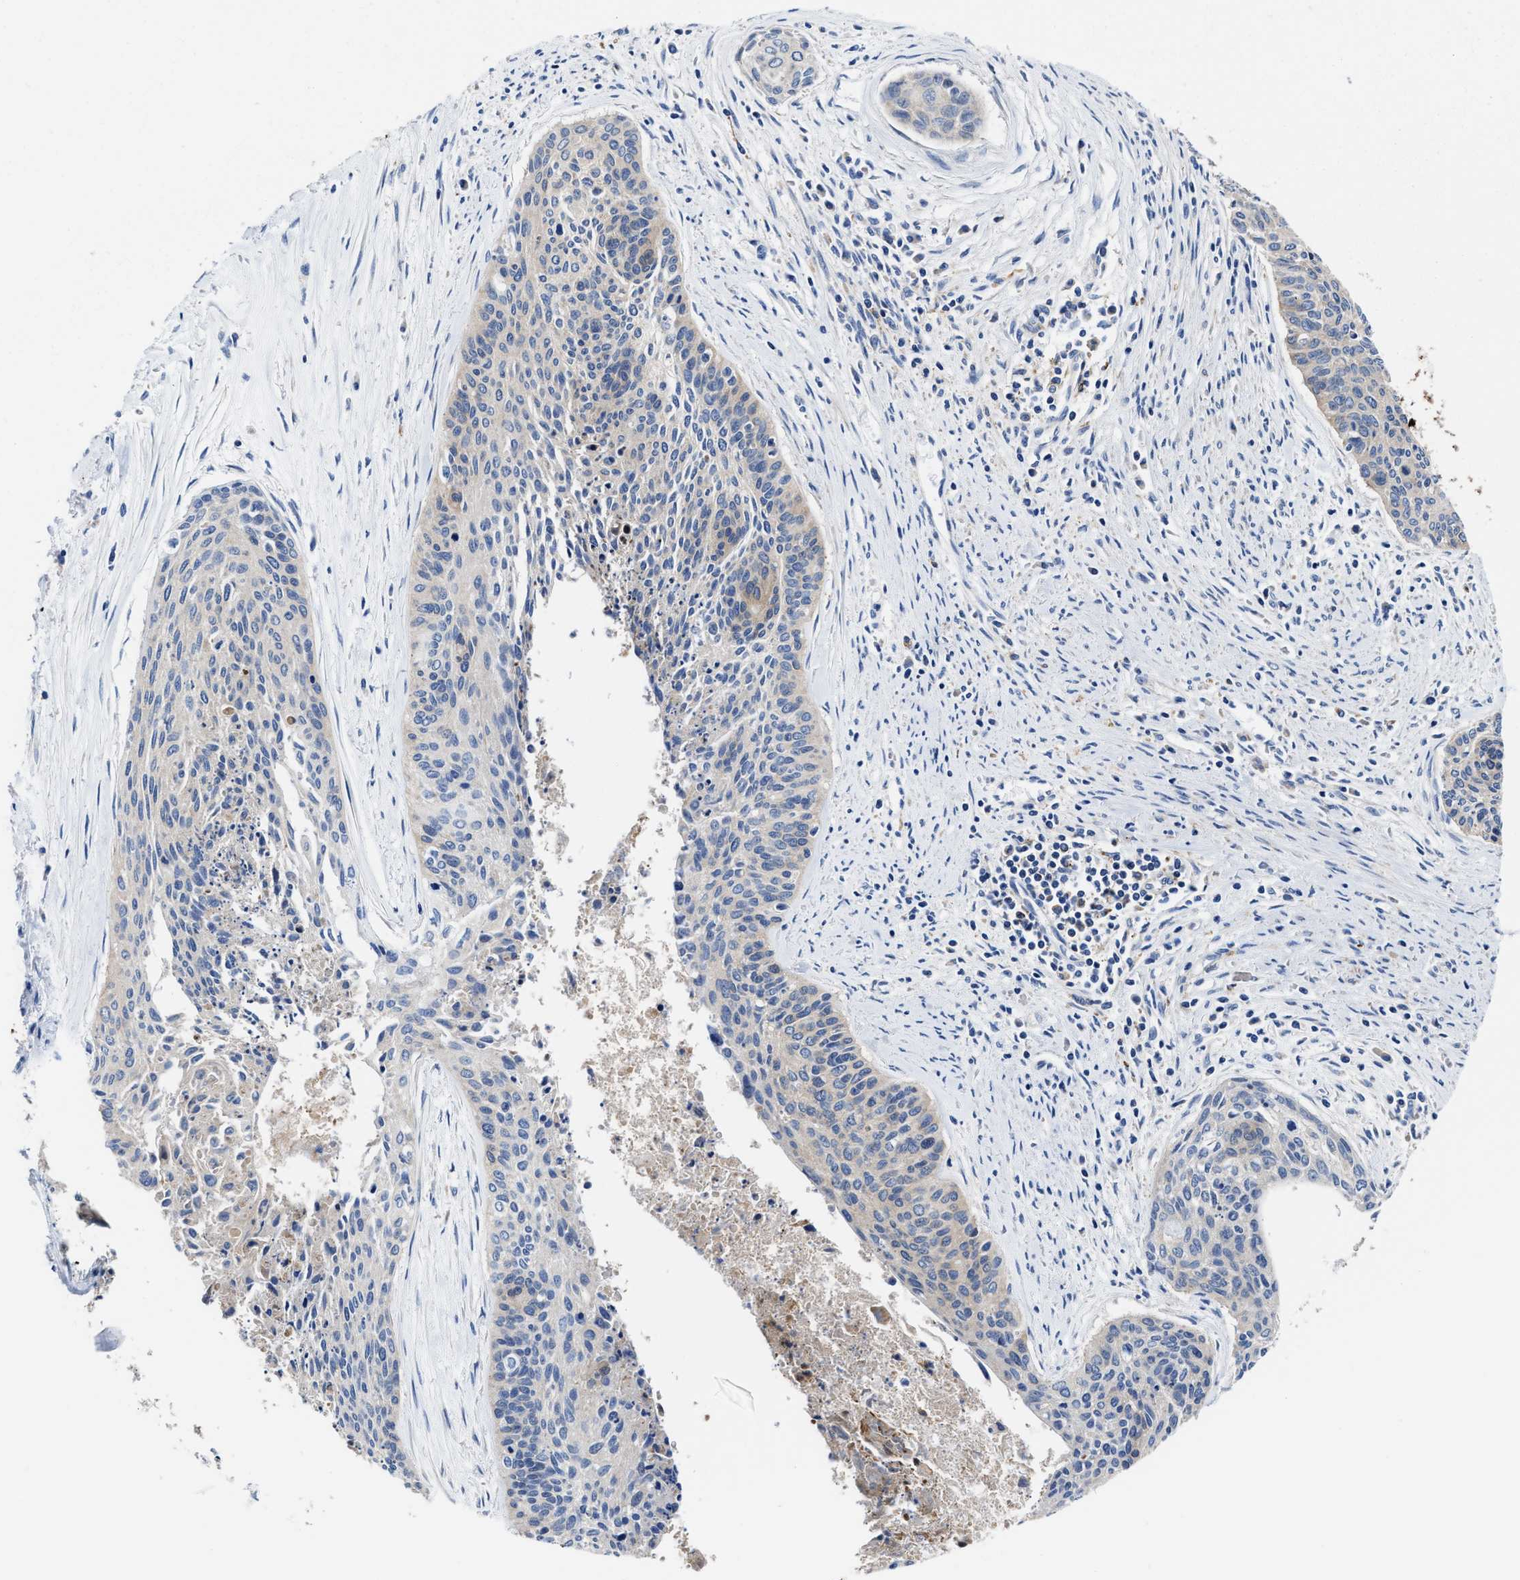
{"staining": {"intensity": "weak", "quantity": "<25%", "location": "cytoplasmic/membranous"}, "tissue": "cervical cancer", "cell_type": "Tumor cells", "image_type": "cancer", "snomed": [{"axis": "morphology", "description": "Squamous cell carcinoma, NOS"}, {"axis": "topography", "description": "Cervix"}], "caption": "Immunohistochemical staining of human squamous cell carcinoma (cervical) shows no significant staining in tumor cells.", "gene": "TMEM30A", "patient": {"sex": "female", "age": 55}}